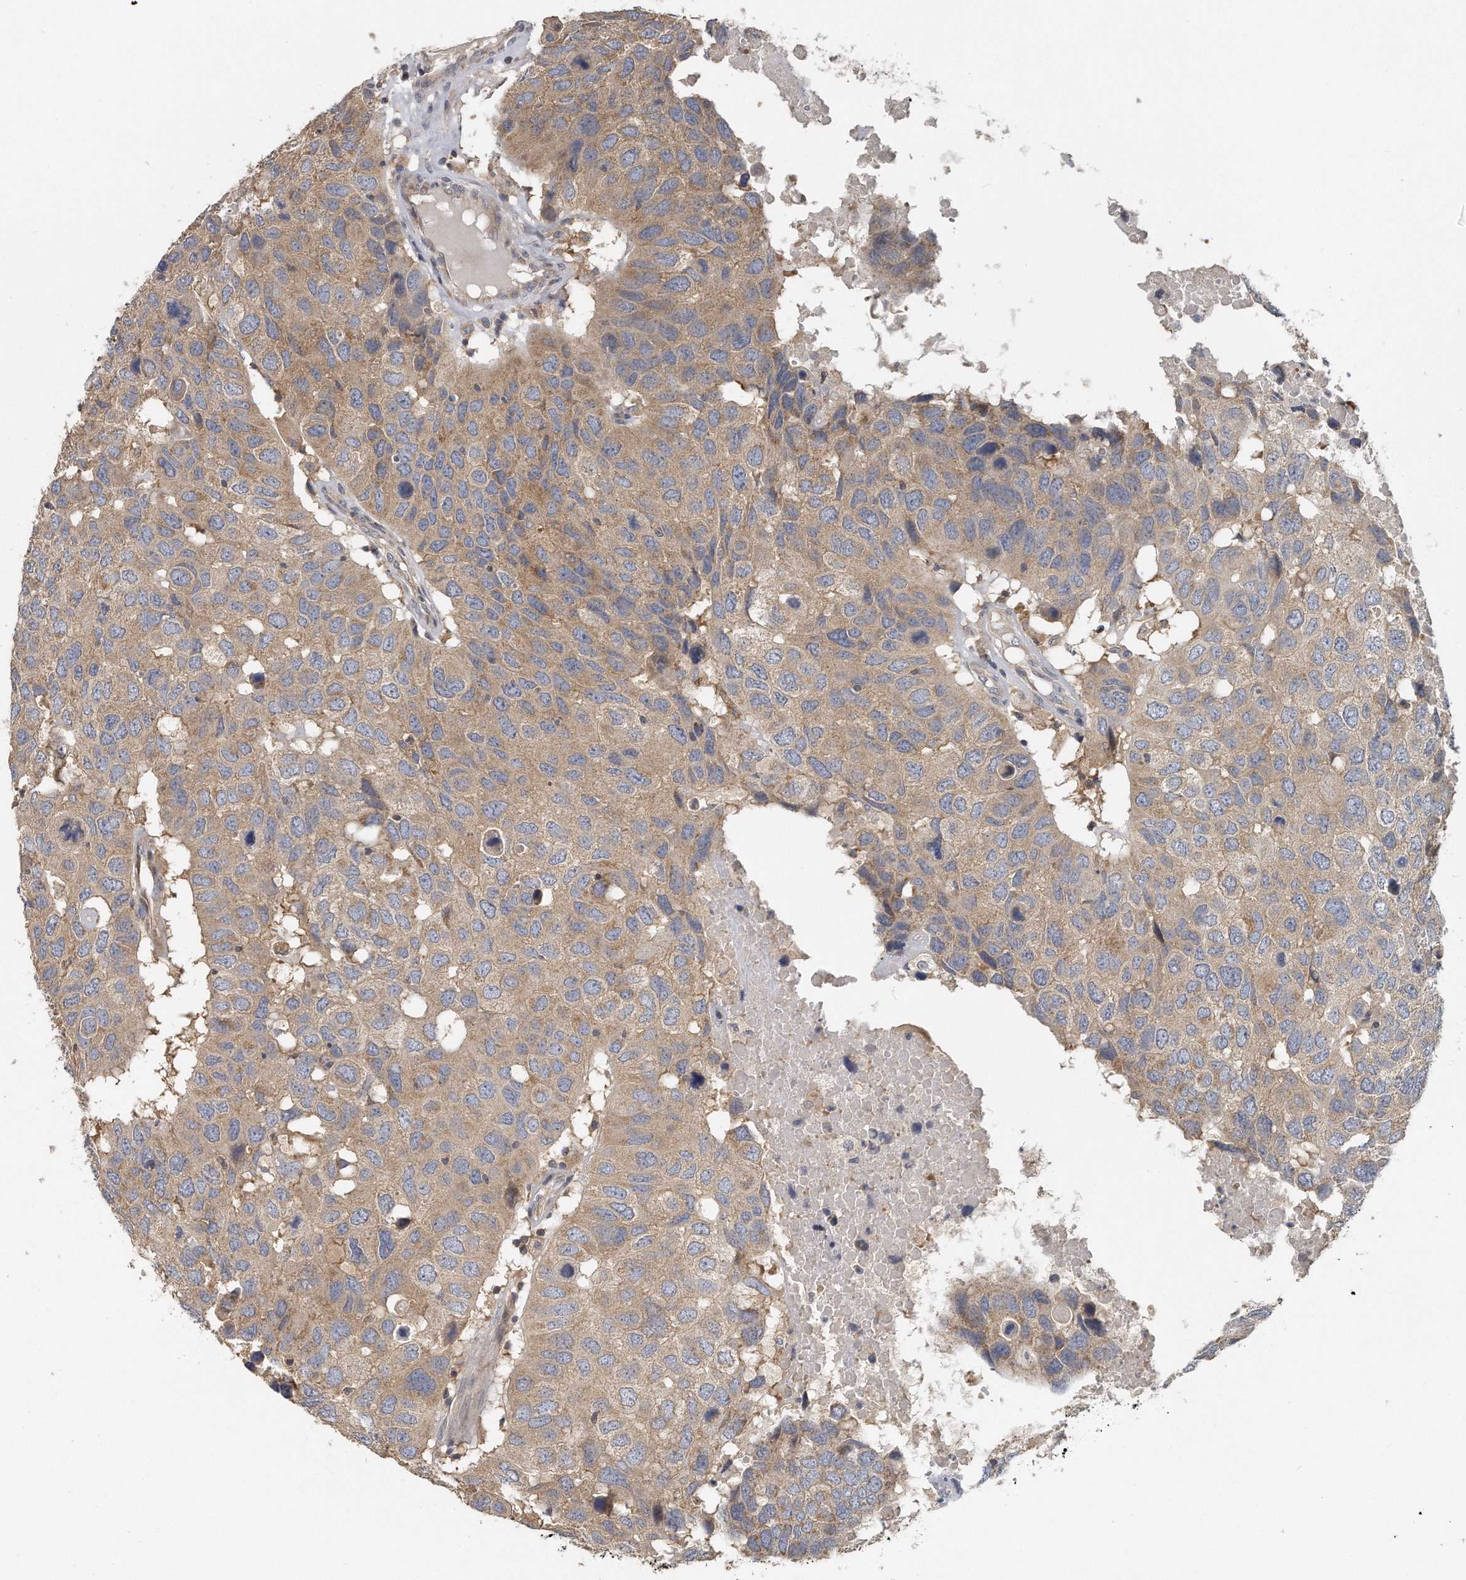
{"staining": {"intensity": "moderate", "quantity": "25%-75%", "location": "cytoplasmic/membranous"}, "tissue": "head and neck cancer", "cell_type": "Tumor cells", "image_type": "cancer", "snomed": [{"axis": "morphology", "description": "Squamous cell carcinoma, NOS"}, {"axis": "topography", "description": "Head-Neck"}], "caption": "Moderate cytoplasmic/membranous positivity for a protein is present in about 25%-75% of tumor cells of head and neck cancer (squamous cell carcinoma) using IHC.", "gene": "EIF3I", "patient": {"sex": "male", "age": 66}}